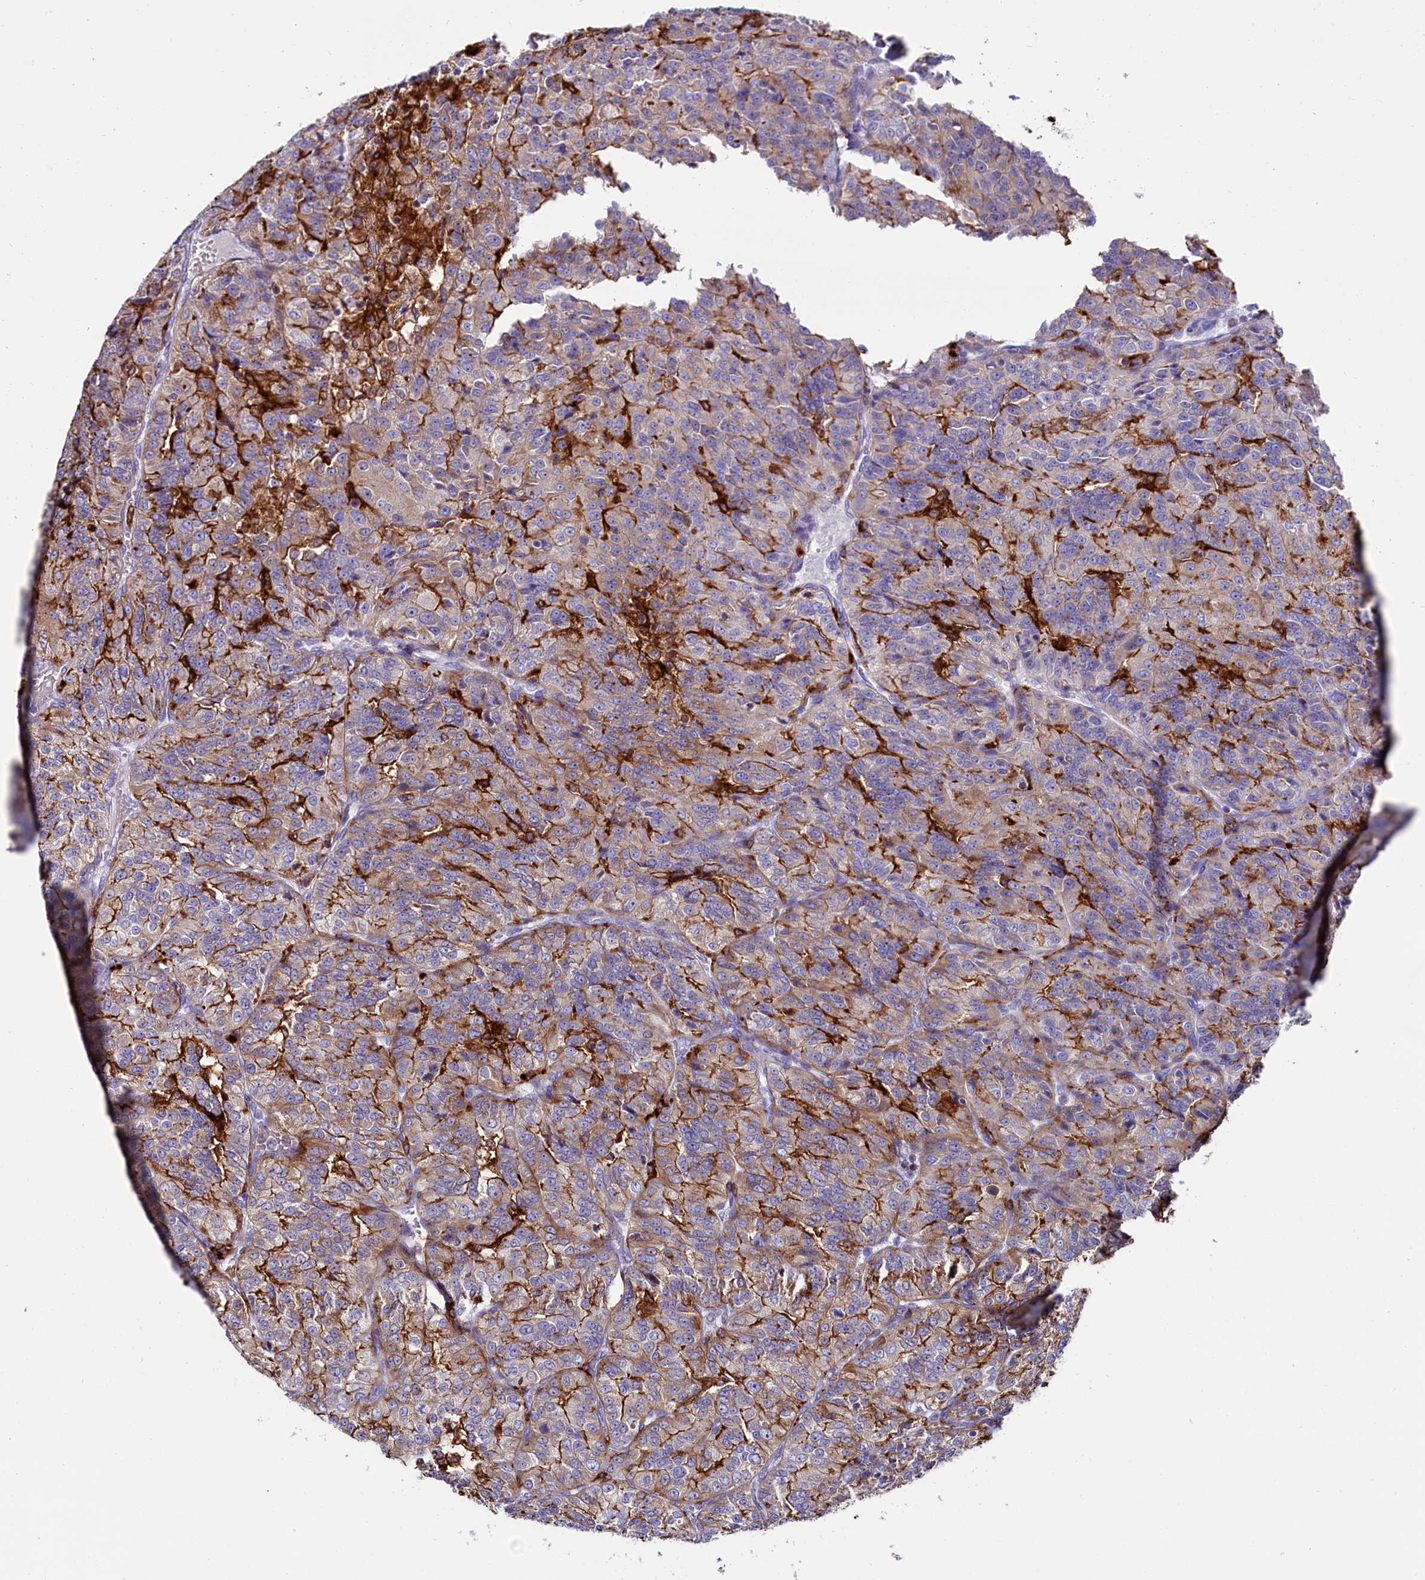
{"staining": {"intensity": "moderate", "quantity": "<25%", "location": "cytoplasmic/membranous"}, "tissue": "renal cancer", "cell_type": "Tumor cells", "image_type": "cancer", "snomed": [{"axis": "morphology", "description": "Adenocarcinoma, NOS"}, {"axis": "topography", "description": "Kidney"}], "caption": "A brown stain labels moderate cytoplasmic/membranous positivity of a protein in human renal cancer tumor cells.", "gene": "IL20RA", "patient": {"sex": "female", "age": 63}}